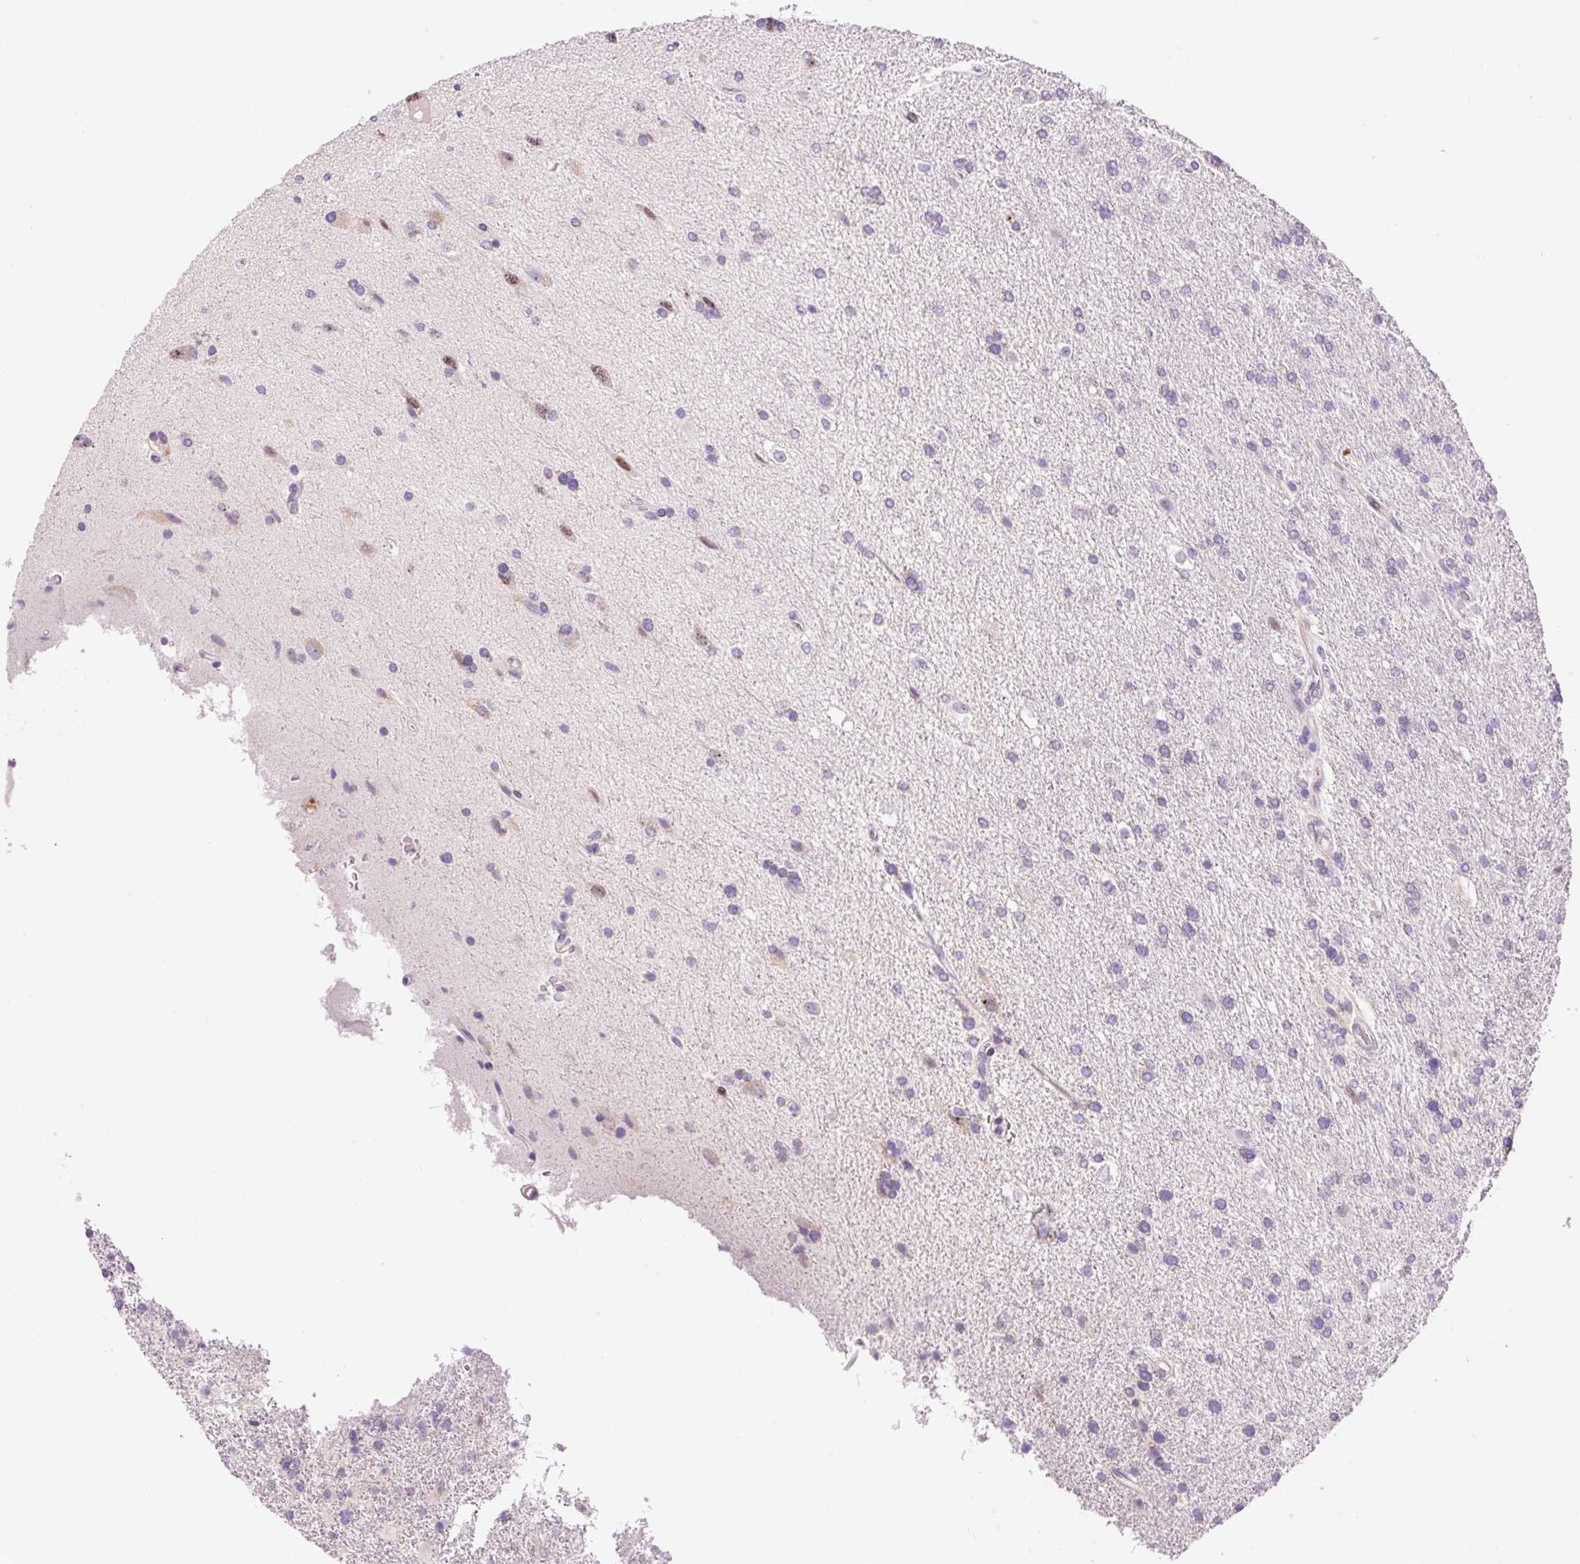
{"staining": {"intensity": "negative", "quantity": "none", "location": "none"}, "tissue": "glioma", "cell_type": "Tumor cells", "image_type": "cancer", "snomed": [{"axis": "morphology", "description": "Glioma, malignant, High grade"}, {"axis": "topography", "description": "Brain"}], "caption": "Tumor cells are negative for protein expression in human malignant glioma (high-grade).", "gene": "HNF1A", "patient": {"sex": "male", "age": 56}}